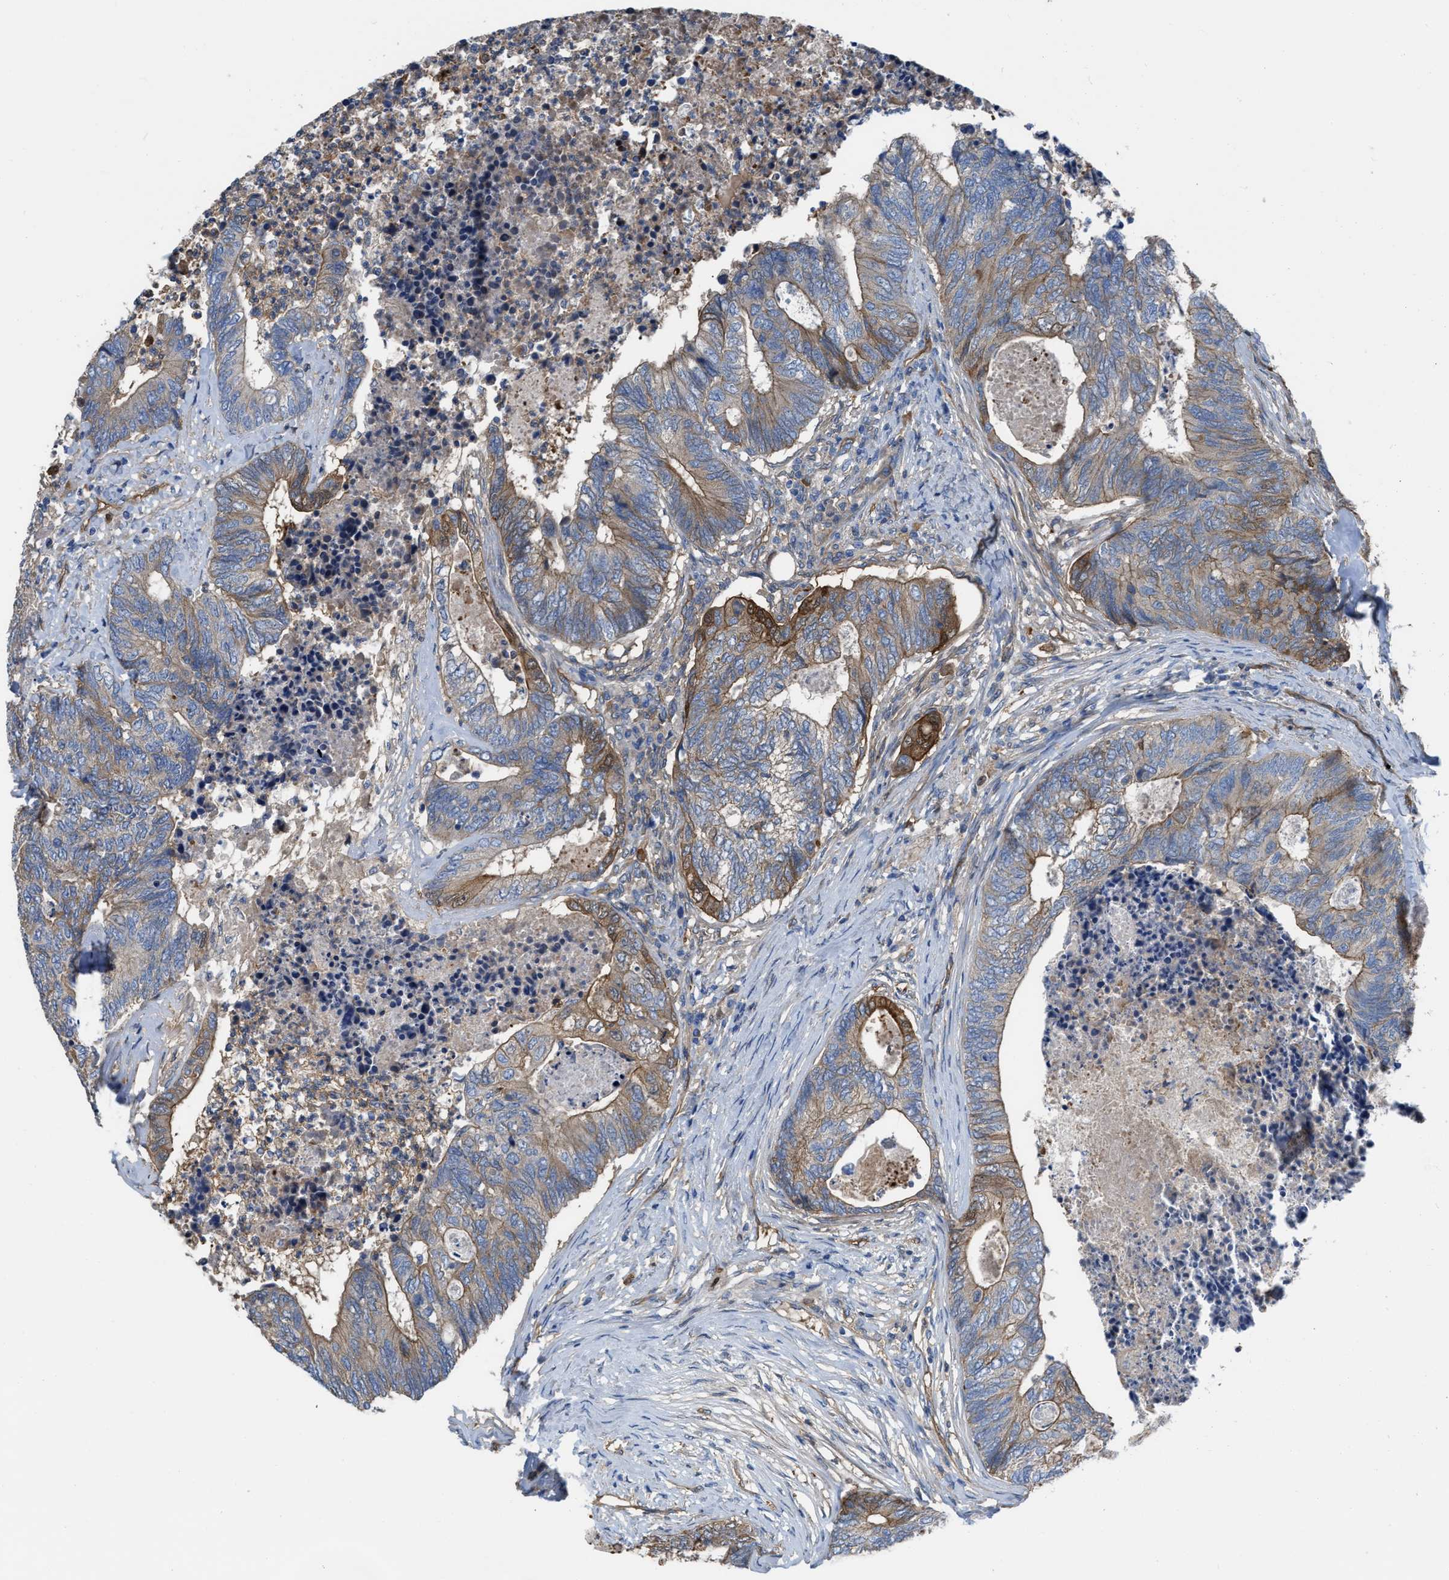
{"staining": {"intensity": "moderate", "quantity": "25%-75%", "location": "cytoplasmic/membranous"}, "tissue": "colorectal cancer", "cell_type": "Tumor cells", "image_type": "cancer", "snomed": [{"axis": "morphology", "description": "Adenocarcinoma, NOS"}, {"axis": "topography", "description": "Colon"}], "caption": "The image shows a brown stain indicating the presence of a protein in the cytoplasmic/membranous of tumor cells in colorectal cancer (adenocarcinoma). (Brightfield microscopy of DAB IHC at high magnification).", "gene": "TRIOBP", "patient": {"sex": "female", "age": 67}}